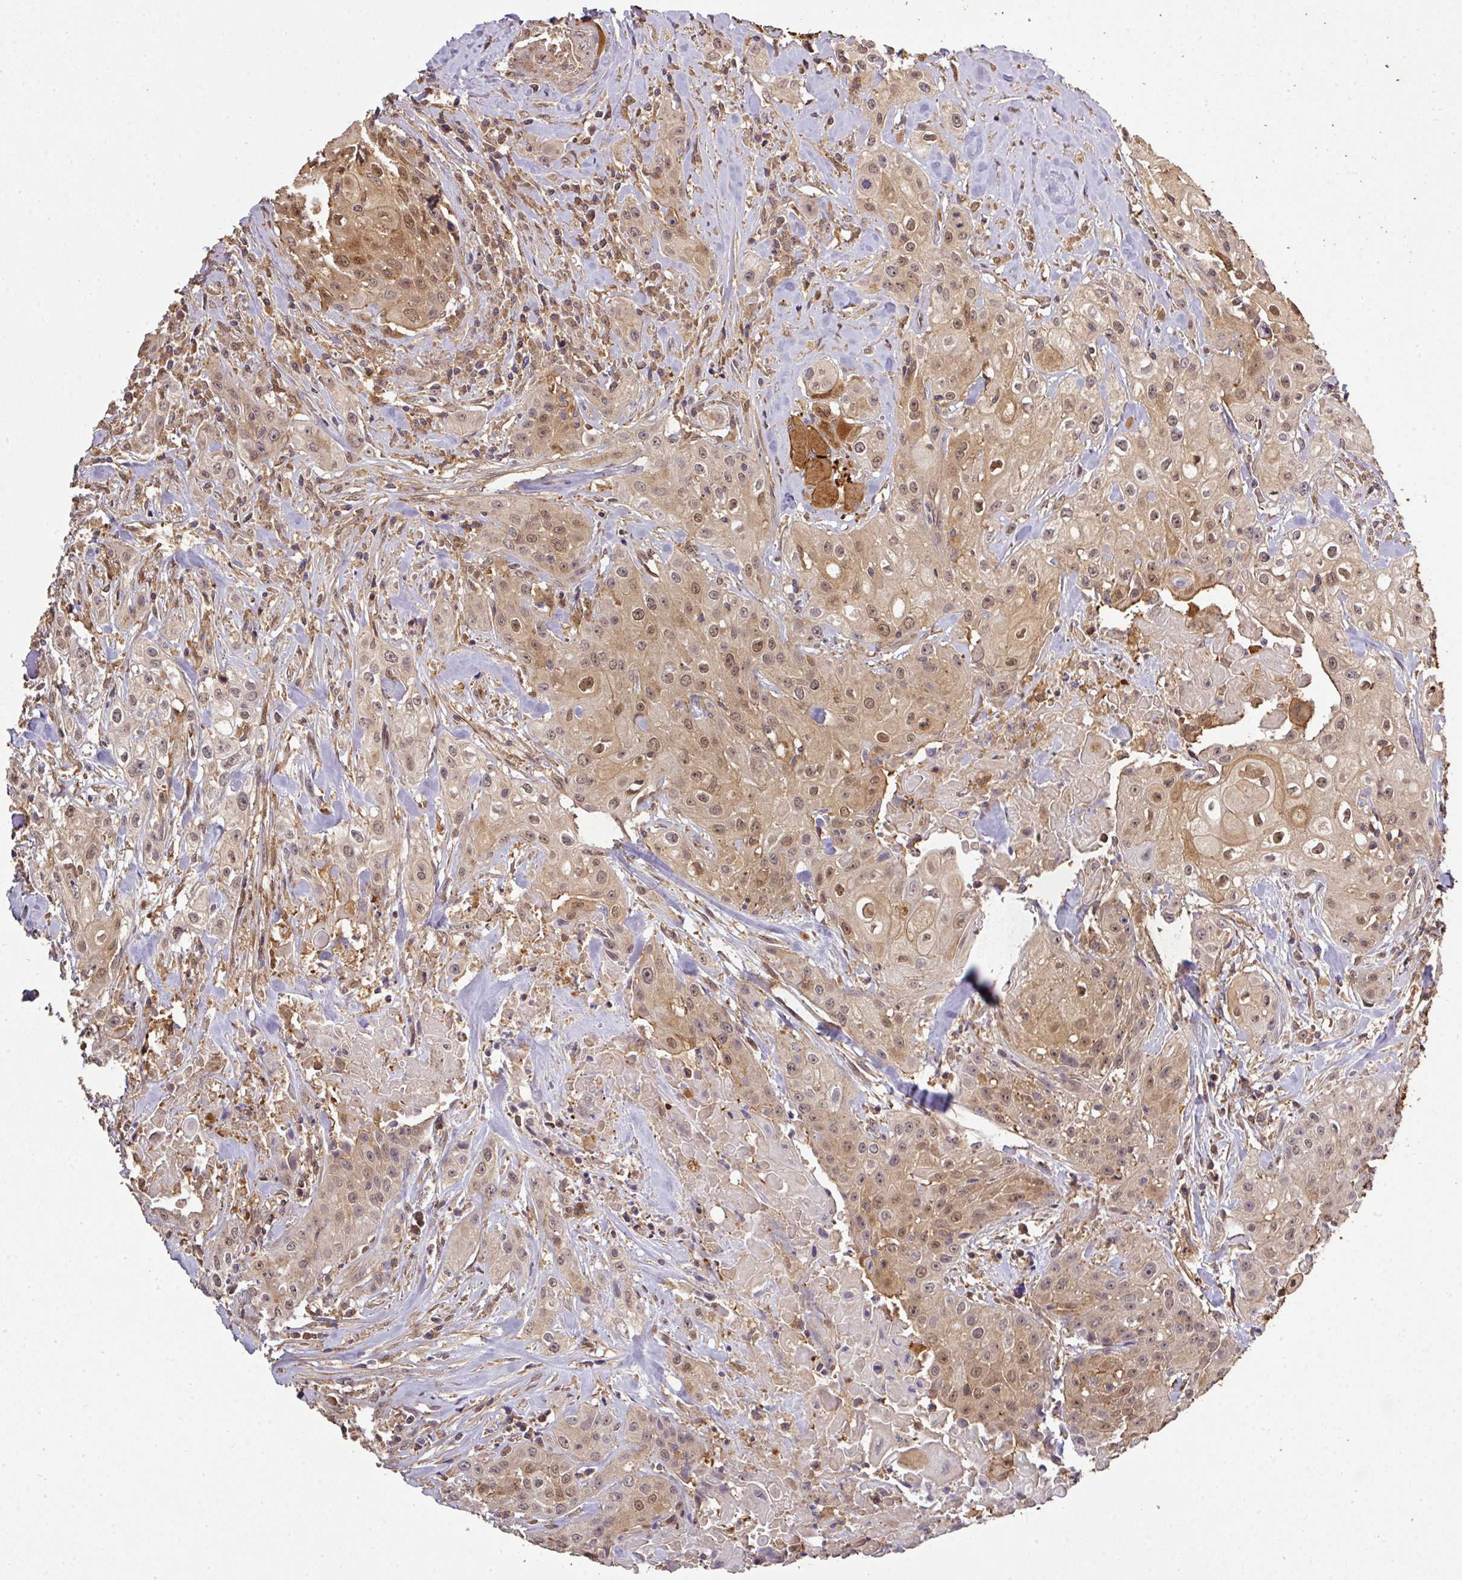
{"staining": {"intensity": "moderate", "quantity": ">75%", "location": "cytoplasmic/membranous,nuclear"}, "tissue": "head and neck cancer", "cell_type": "Tumor cells", "image_type": "cancer", "snomed": [{"axis": "morphology", "description": "Squamous cell carcinoma, NOS"}, {"axis": "topography", "description": "Oral tissue"}, {"axis": "topography", "description": "Head-Neck"}], "caption": "Protein staining of head and neck cancer (squamous cell carcinoma) tissue demonstrates moderate cytoplasmic/membranous and nuclear staining in approximately >75% of tumor cells. (DAB (3,3'-diaminobenzidine) IHC, brown staining for protein, blue staining for nuclei).", "gene": "ARPIN", "patient": {"sex": "female", "age": 82}}